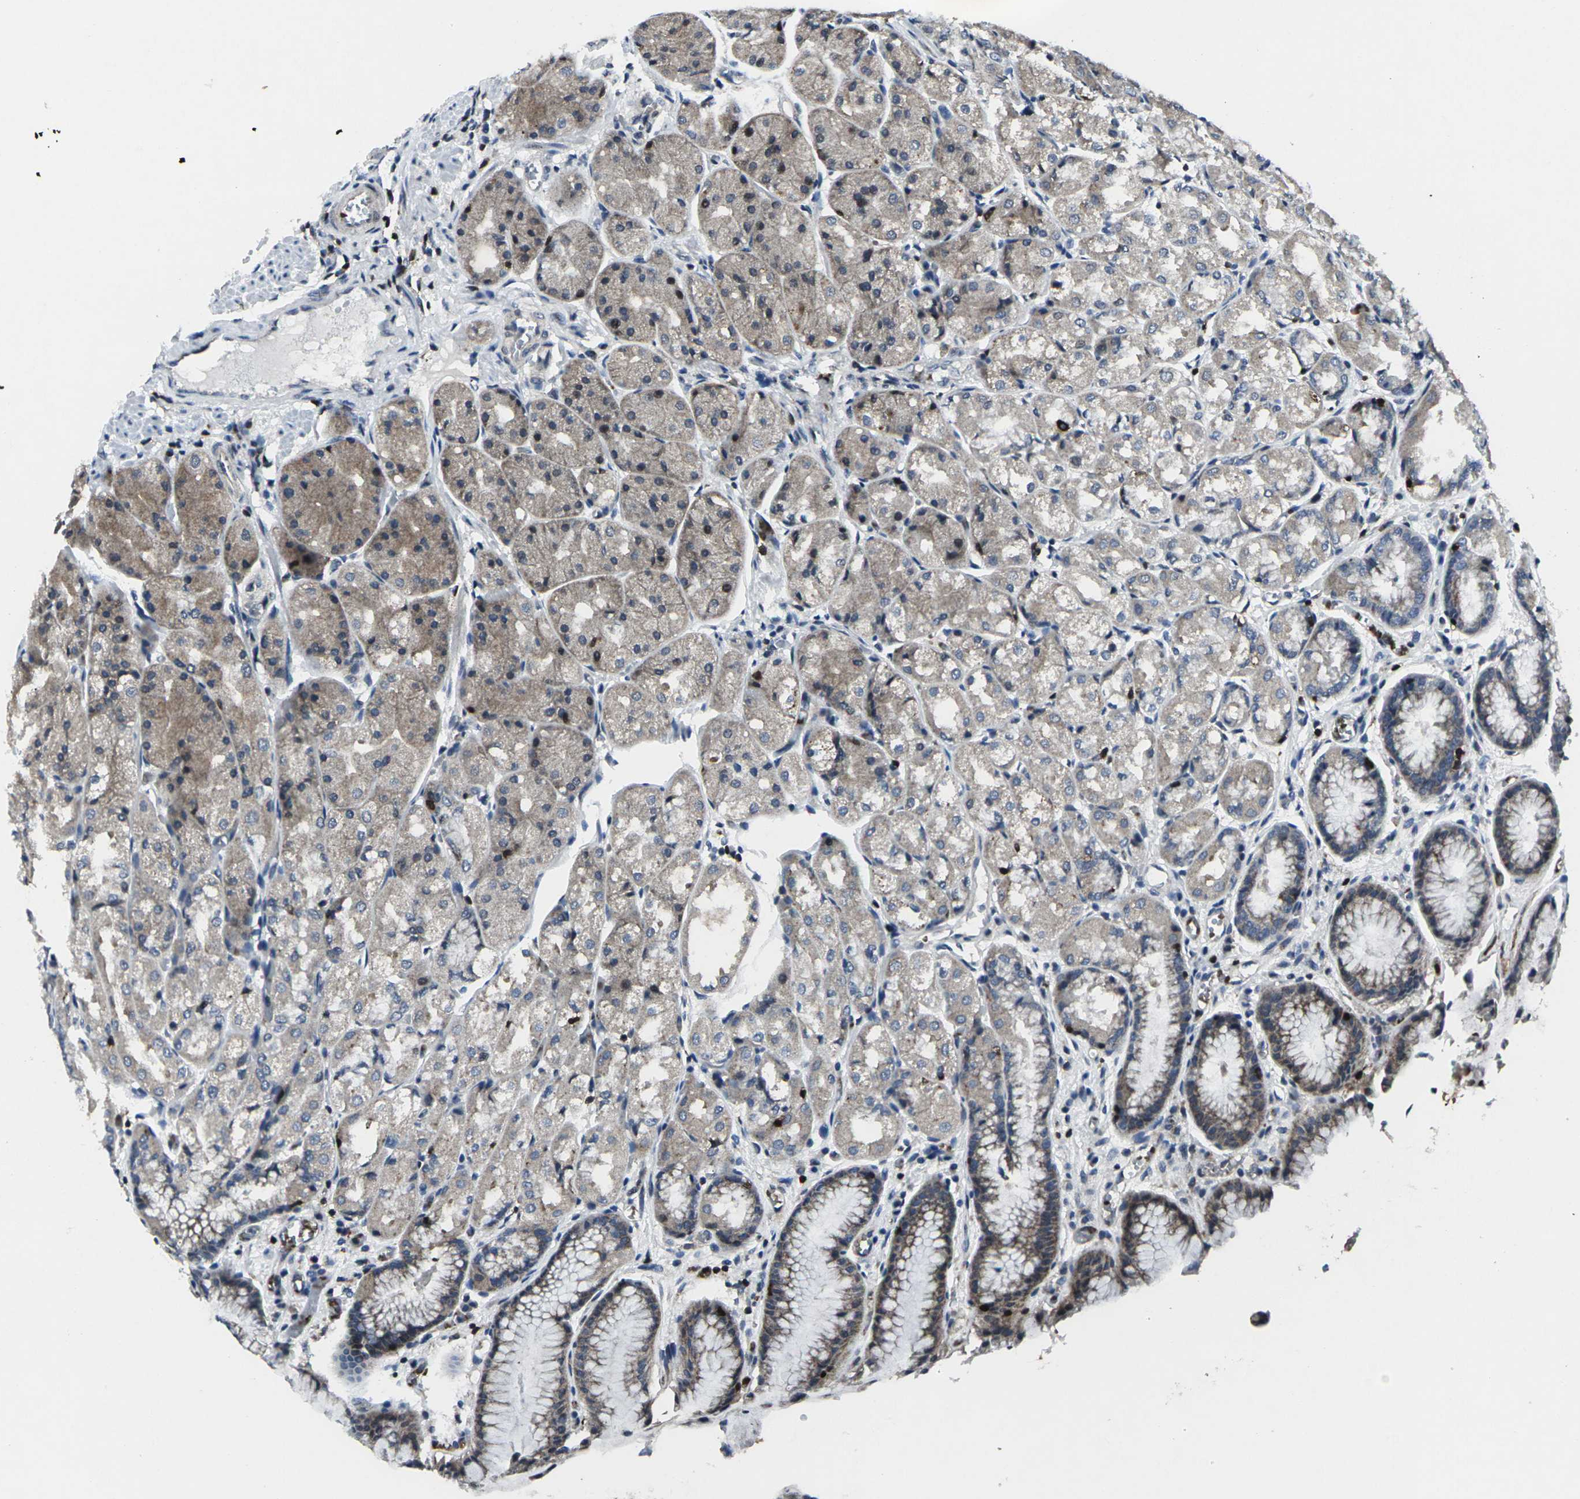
{"staining": {"intensity": "moderate", "quantity": ">75%", "location": "cytoplasmic/membranous,nuclear"}, "tissue": "stomach", "cell_type": "Glandular cells", "image_type": "normal", "snomed": [{"axis": "morphology", "description": "Normal tissue, NOS"}, {"axis": "topography", "description": "Stomach, upper"}], "caption": "The image reveals immunohistochemical staining of unremarkable stomach. There is moderate cytoplasmic/membranous,nuclear expression is appreciated in about >75% of glandular cells.", "gene": "STAT4", "patient": {"sex": "male", "age": 72}}